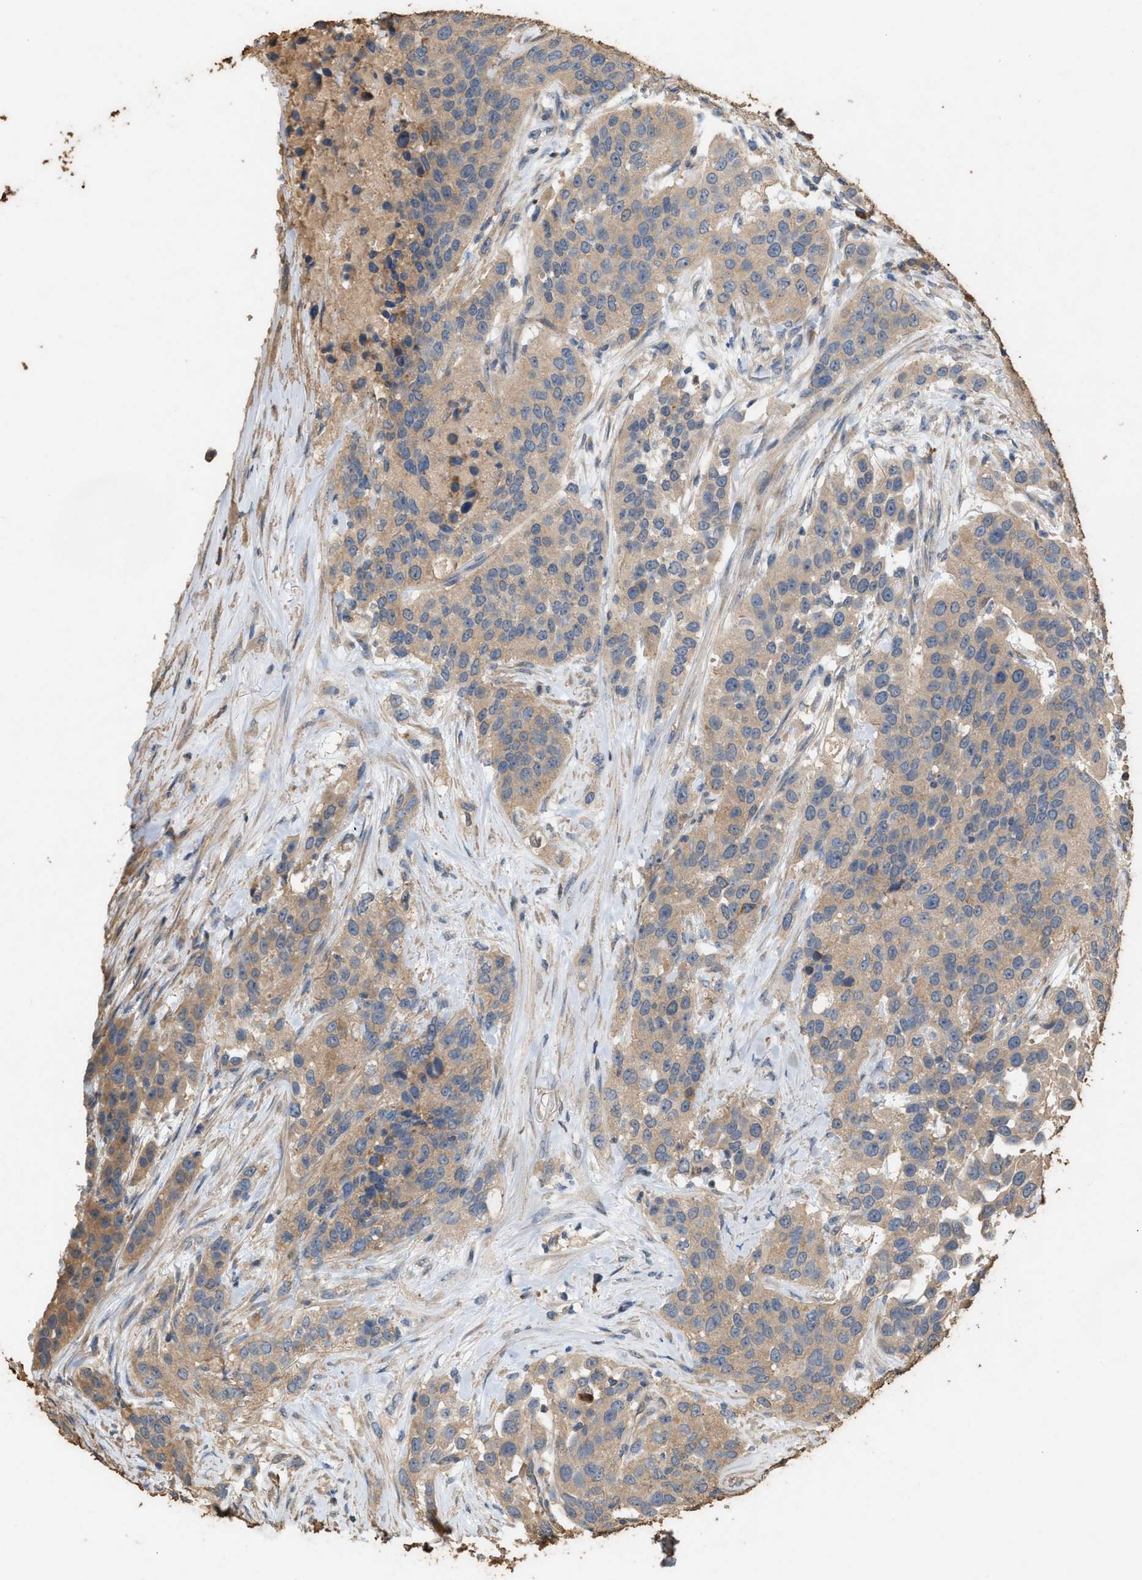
{"staining": {"intensity": "weak", "quantity": "25%-75%", "location": "cytoplasmic/membranous"}, "tissue": "urothelial cancer", "cell_type": "Tumor cells", "image_type": "cancer", "snomed": [{"axis": "morphology", "description": "Urothelial carcinoma, High grade"}, {"axis": "topography", "description": "Urinary bladder"}], "caption": "Urothelial cancer stained for a protein exhibits weak cytoplasmic/membranous positivity in tumor cells.", "gene": "DCAF7", "patient": {"sex": "female", "age": 80}}